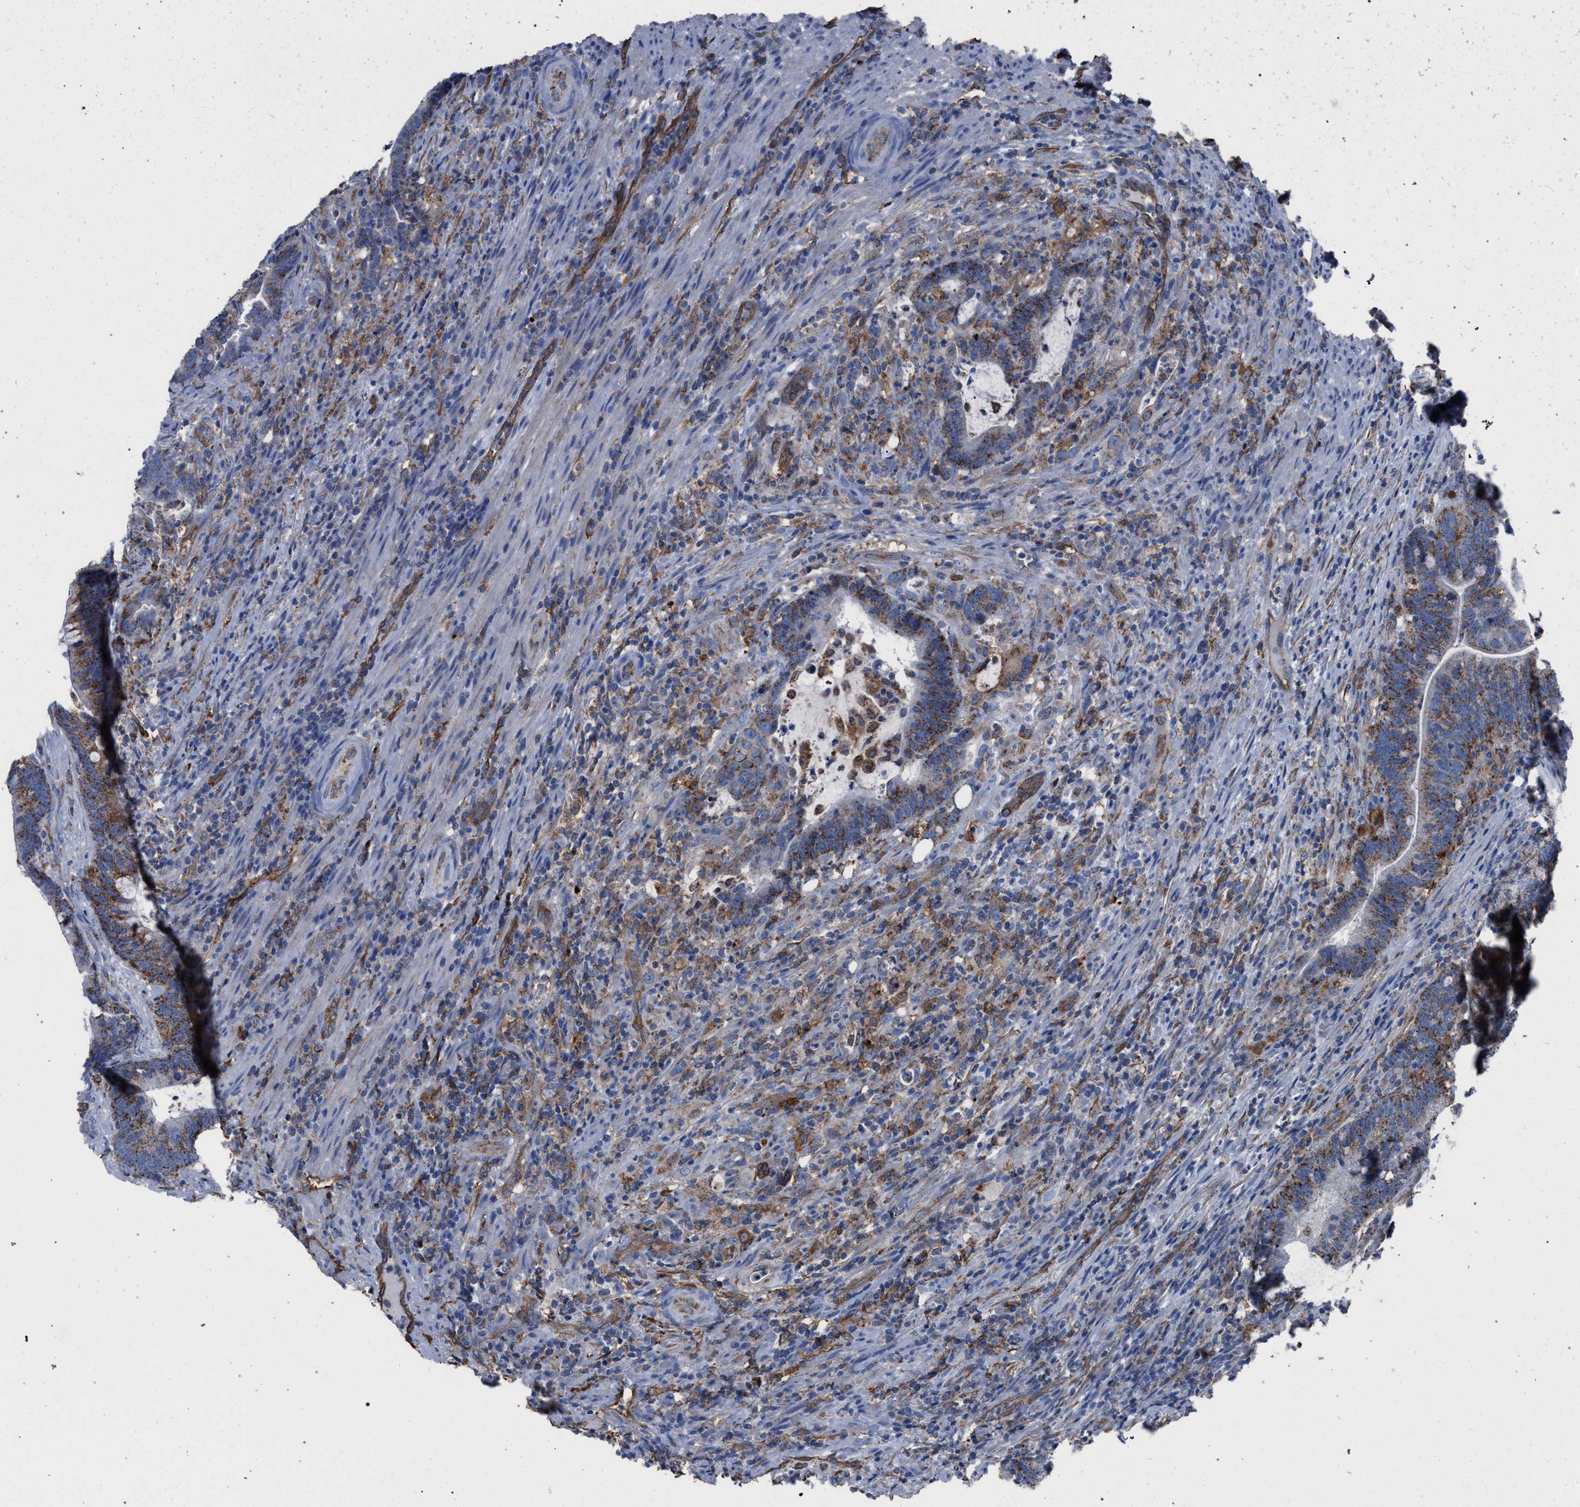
{"staining": {"intensity": "moderate", "quantity": ">75%", "location": "cytoplasmic/membranous"}, "tissue": "colorectal cancer", "cell_type": "Tumor cells", "image_type": "cancer", "snomed": [{"axis": "morphology", "description": "Adenocarcinoma, NOS"}, {"axis": "topography", "description": "Colon"}], "caption": "Colorectal cancer (adenocarcinoma) stained with immunohistochemistry (IHC) displays moderate cytoplasmic/membranous staining in approximately >75% of tumor cells.", "gene": "HSD17B4", "patient": {"sex": "female", "age": 66}}